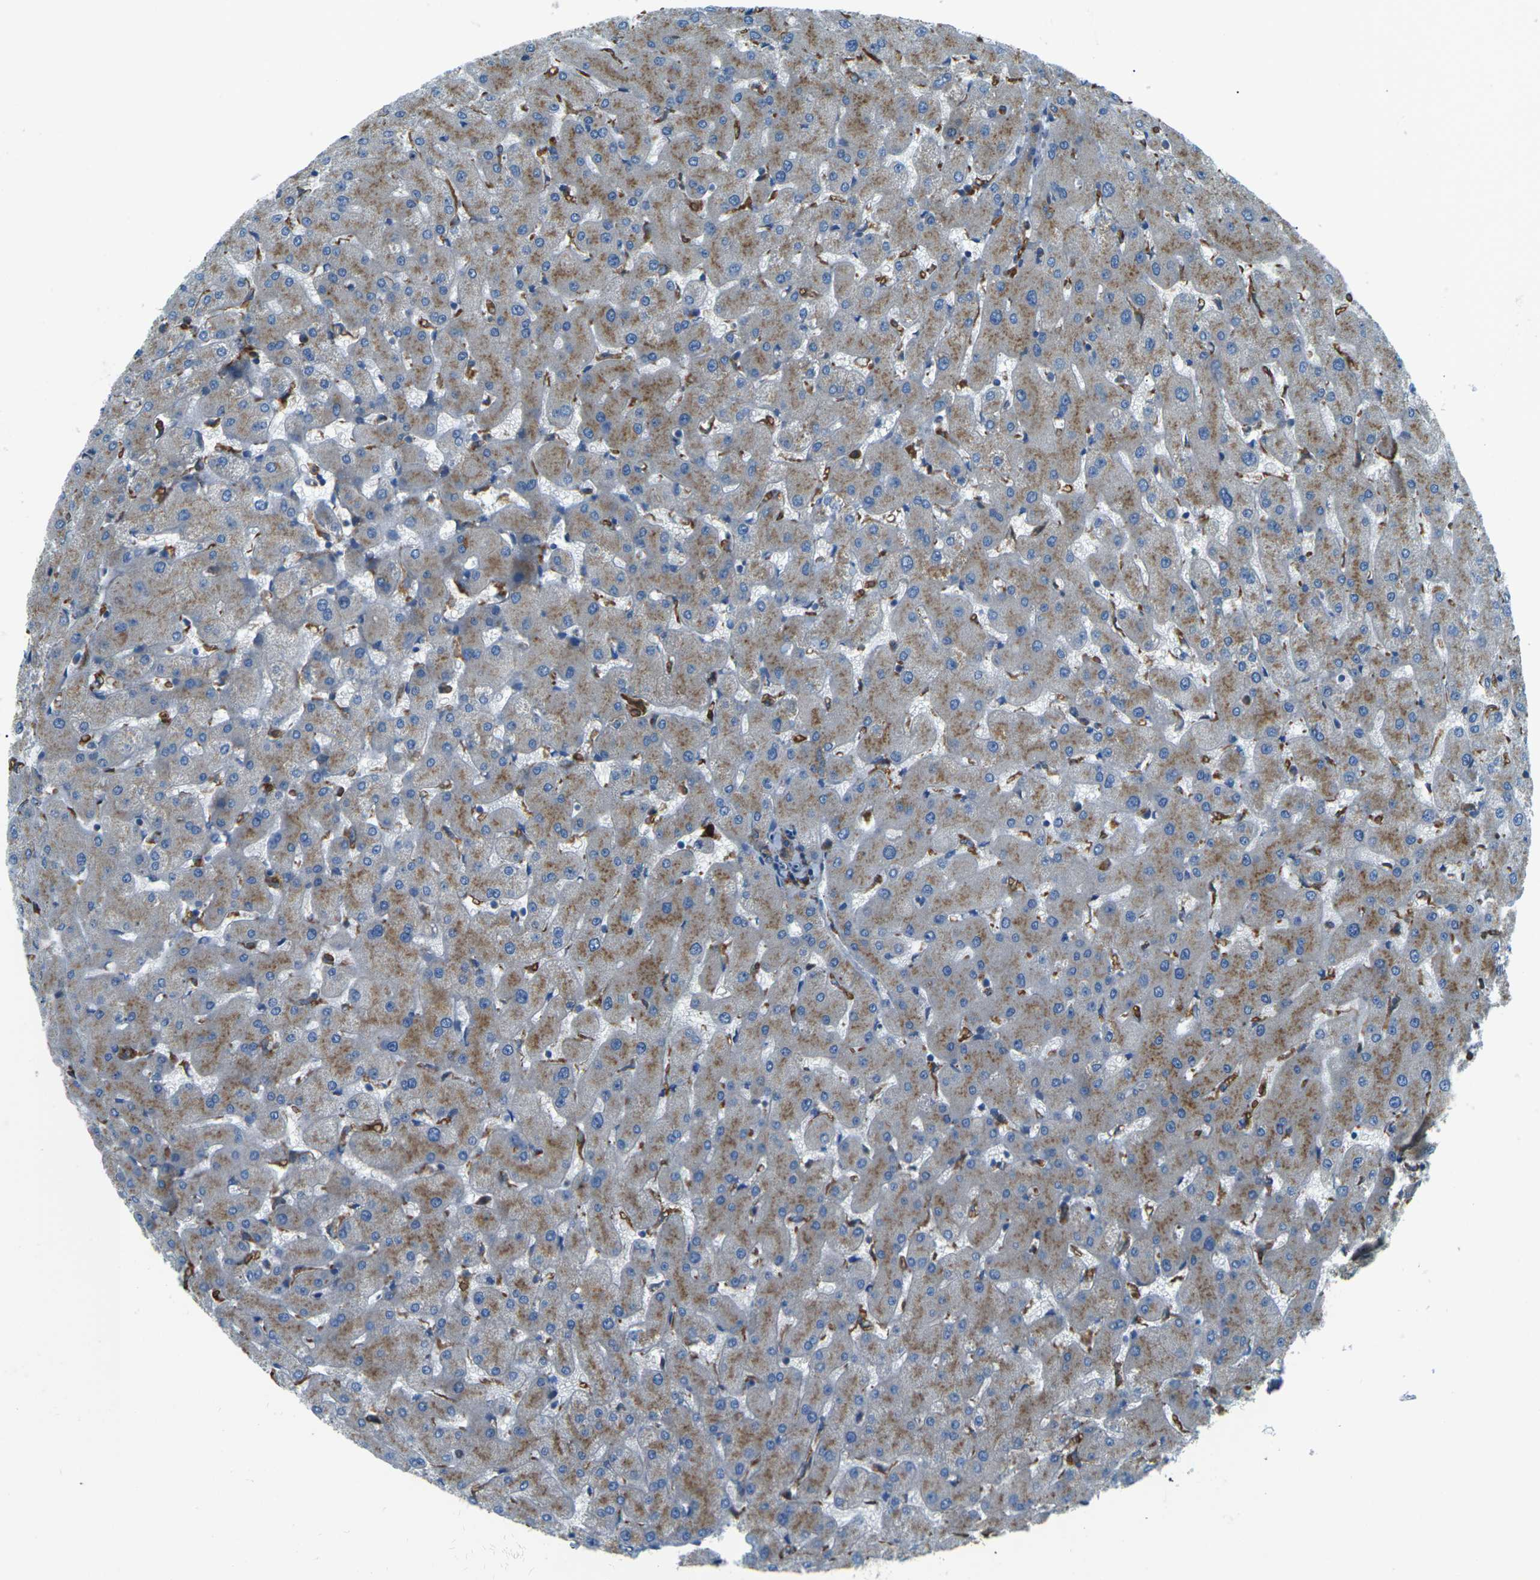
{"staining": {"intensity": "moderate", "quantity": ">75%", "location": "cytoplasmic/membranous"}, "tissue": "liver", "cell_type": "Cholangiocytes", "image_type": "normal", "snomed": [{"axis": "morphology", "description": "Normal tissue, NOS"}, {"axis": "topography", "description": "Liver"}], "caption": "A micrograph showing moderate cytoplasmic/membranous staining in about >75% of cholangiocytes in unremarkable liver, as visualized by brown immunohistochemical staining.", "gene": "CDK17", "patient": {"sex": "female", "age": 63}}